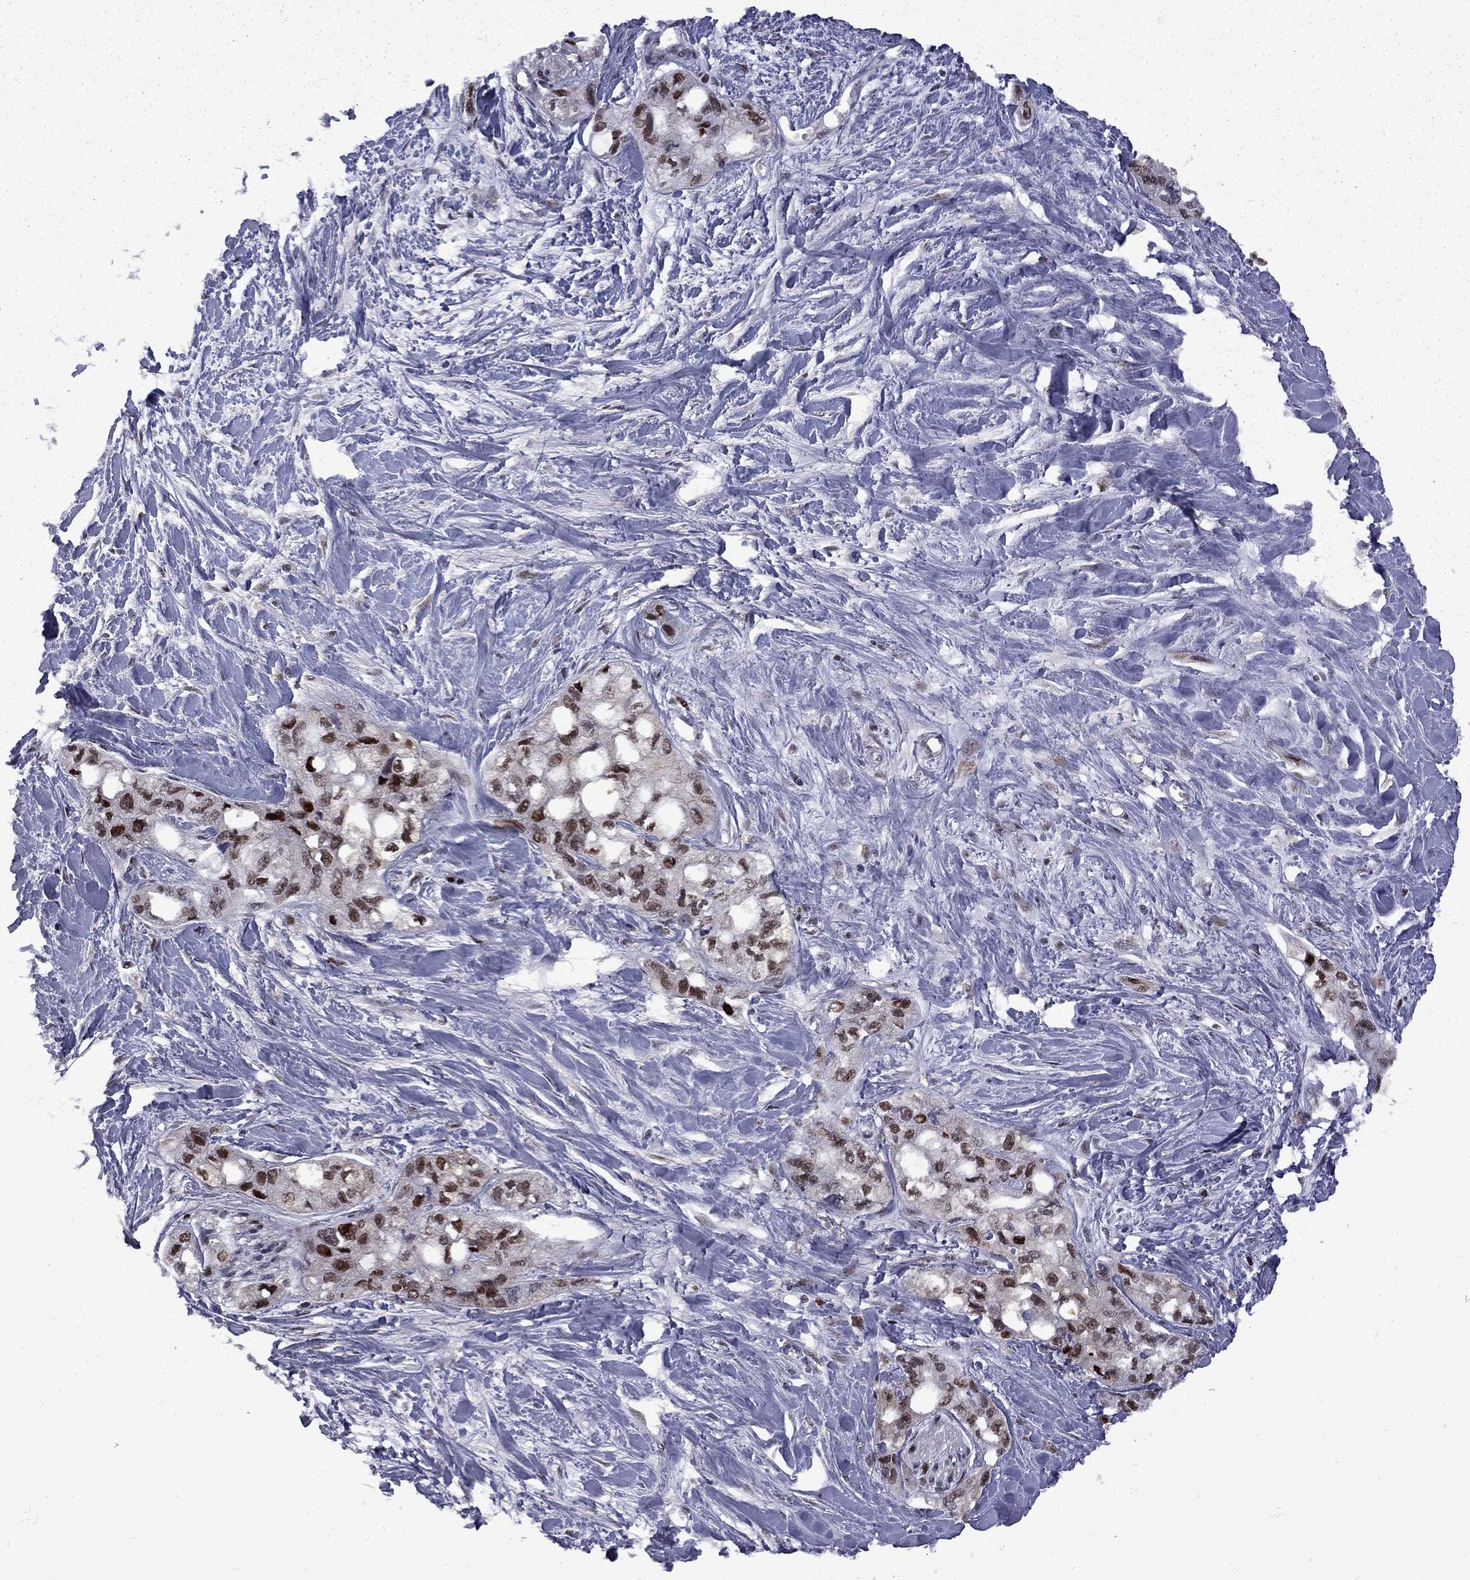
{"staining": {"intensity": "strong", "quantity": "25%-75%", "location": "nuclear"}, "tissue": "pancreatic cancer", "cell_type": "Tumor cells", "image_type": "cancer", "snomed": [{"axis": "morphology", "description": "Adenocarcinoma, NOS"}, {"axis": "topography", "description": "Pancreas"}], "caption": "A high-resolution photomicrograph shows IHC staining of pancreatic cancer, which demonstrates strong nuclear expression in approximately 25%-75% of tumor cells. (IHC, brightfield microscopy, high magnification).", "gene": "IPP", "patient": {"sex": "female", "age": 50}}